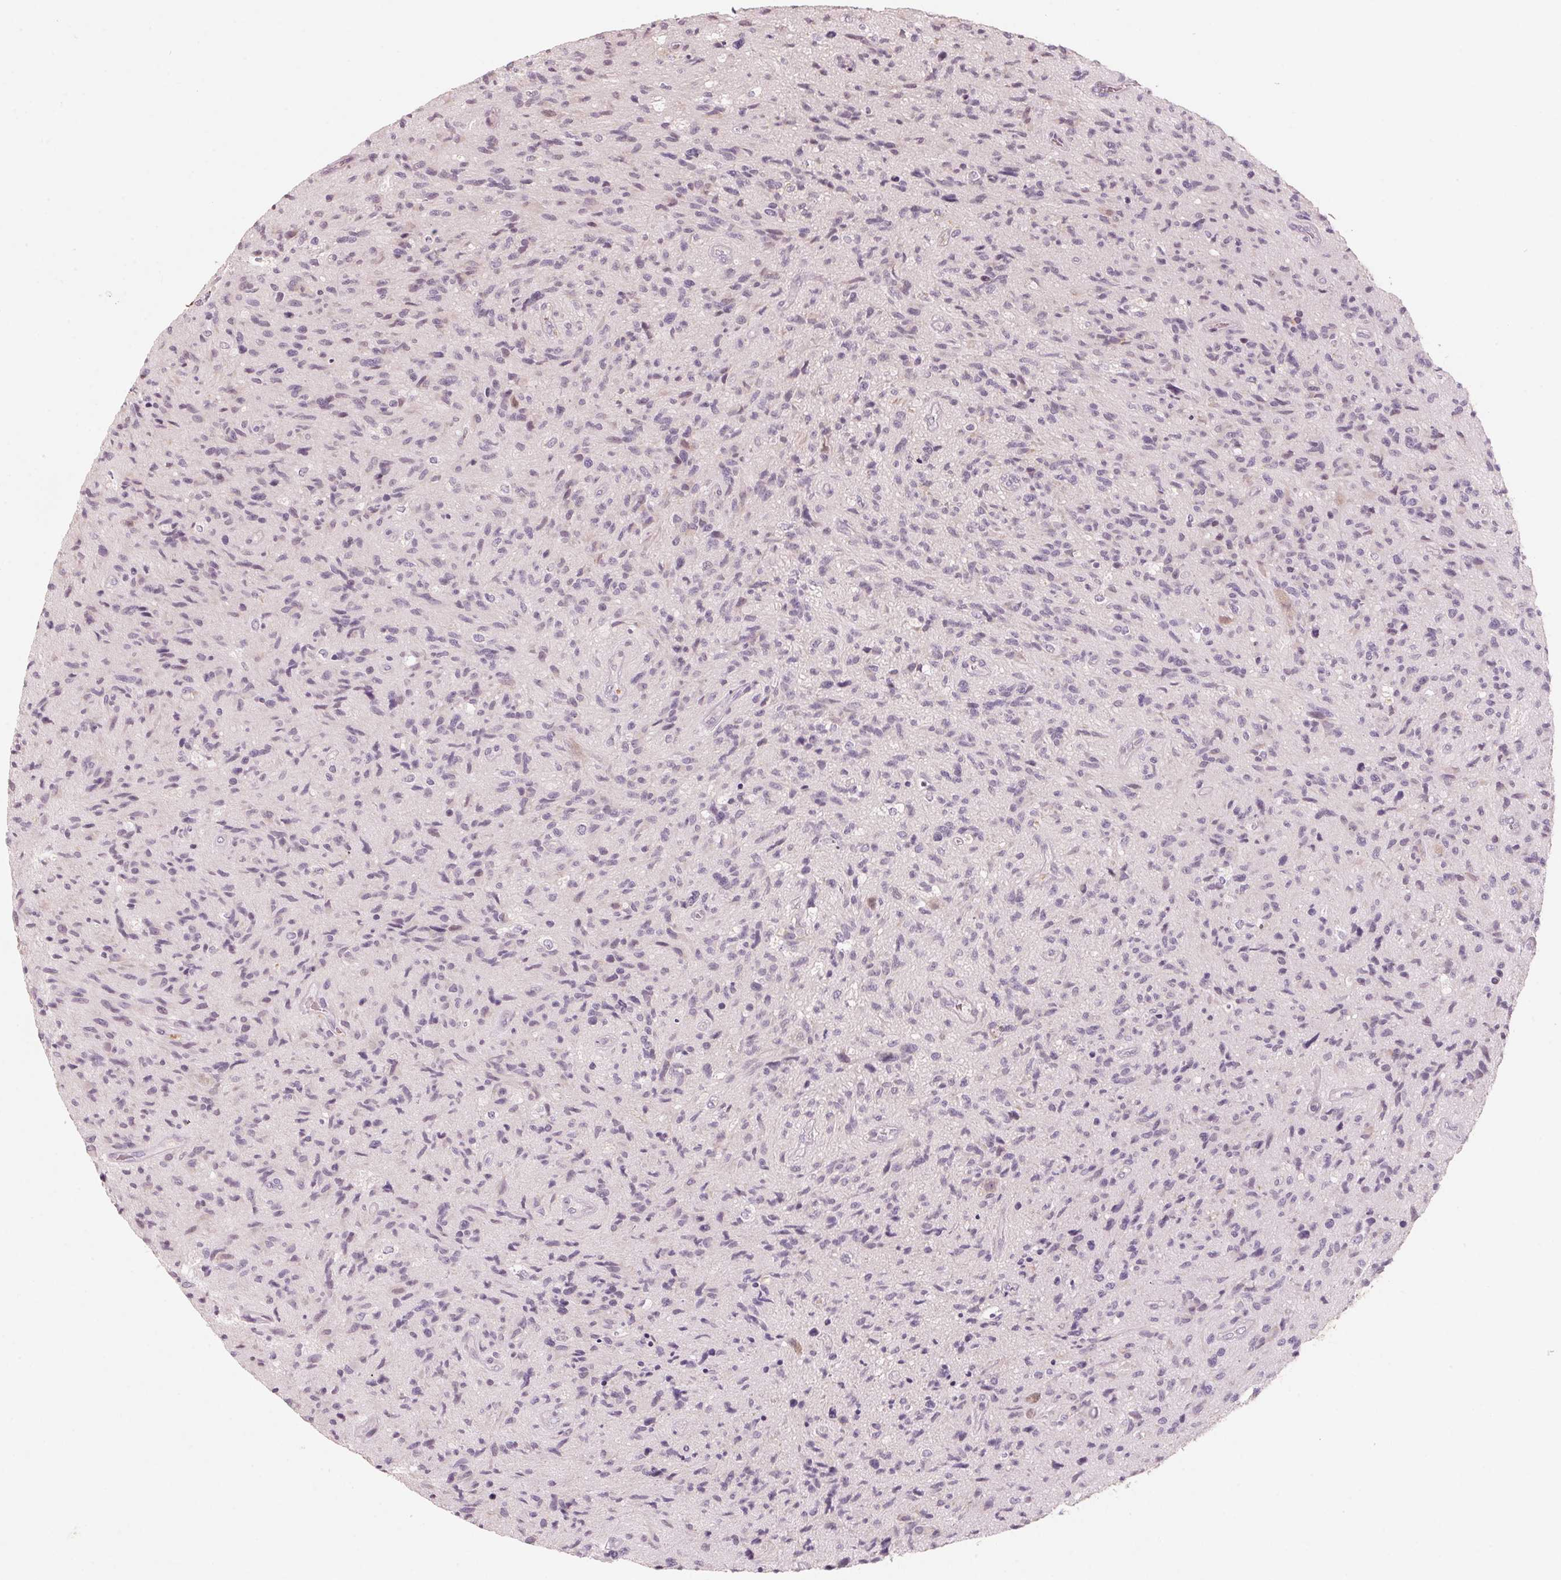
{"staining": {"intensity": "negative", "quantity": "none", "location": "none"}, "tissue": "glioma", "cell_type": "Tumor cells", "image_type": "cancer", "snomed": [{"axis": "morphology", "description": "Glioma, malignant, High grade"}, {"axis": "topography", "description": "Brain"}], "caption": "High-grade glioma (malignant) stained for a protein using immunohistochemistry (IHC) demonstrates no staining tumor cells.", "gene": "ADAM20", "patient": {"sex": "male", "age": 54}}